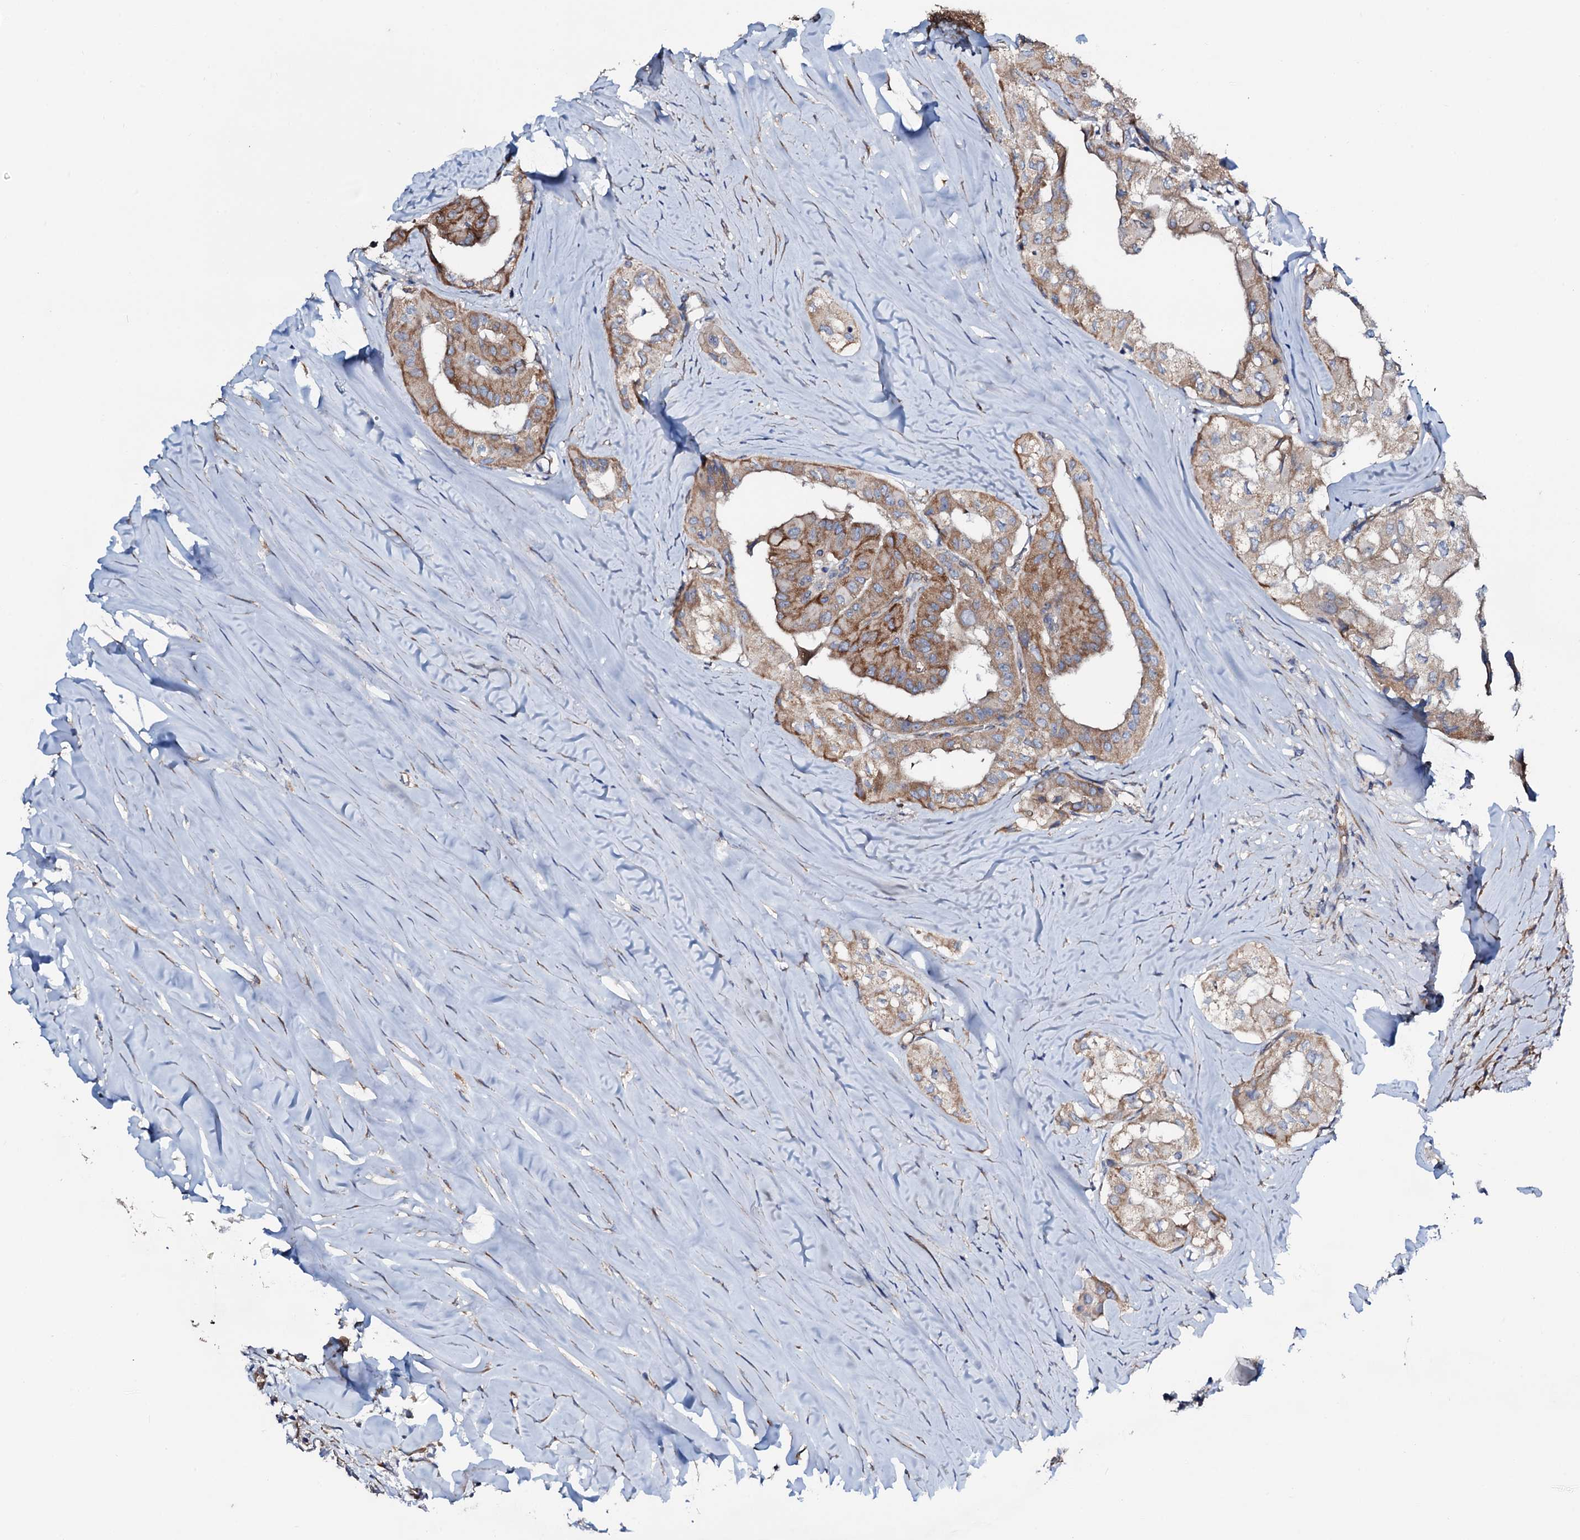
{"staining": {"intensity": "moderate", "quantity": "25%-75%", "location": "cytoplasmic/membranous"}, "tissue": "thyroid cancer", "cell_type": "Tumor cells", "image_type": "cancer", "snomed": [{"axis": "morphology", "description": "Papillary adenocarcinoma, NOS"}, {"axis": "topography", "description": "Thyroid gland"}], "caption": "The image reveals immunohistochemical staining of thyroid papillary adenocarcinoma. There is moderate cytoplasmic/membranous expression is present in approximately 25%-75% of tumor cells.", "gene": "STARD13", "patient": {"sex": "female", "age": 59}}